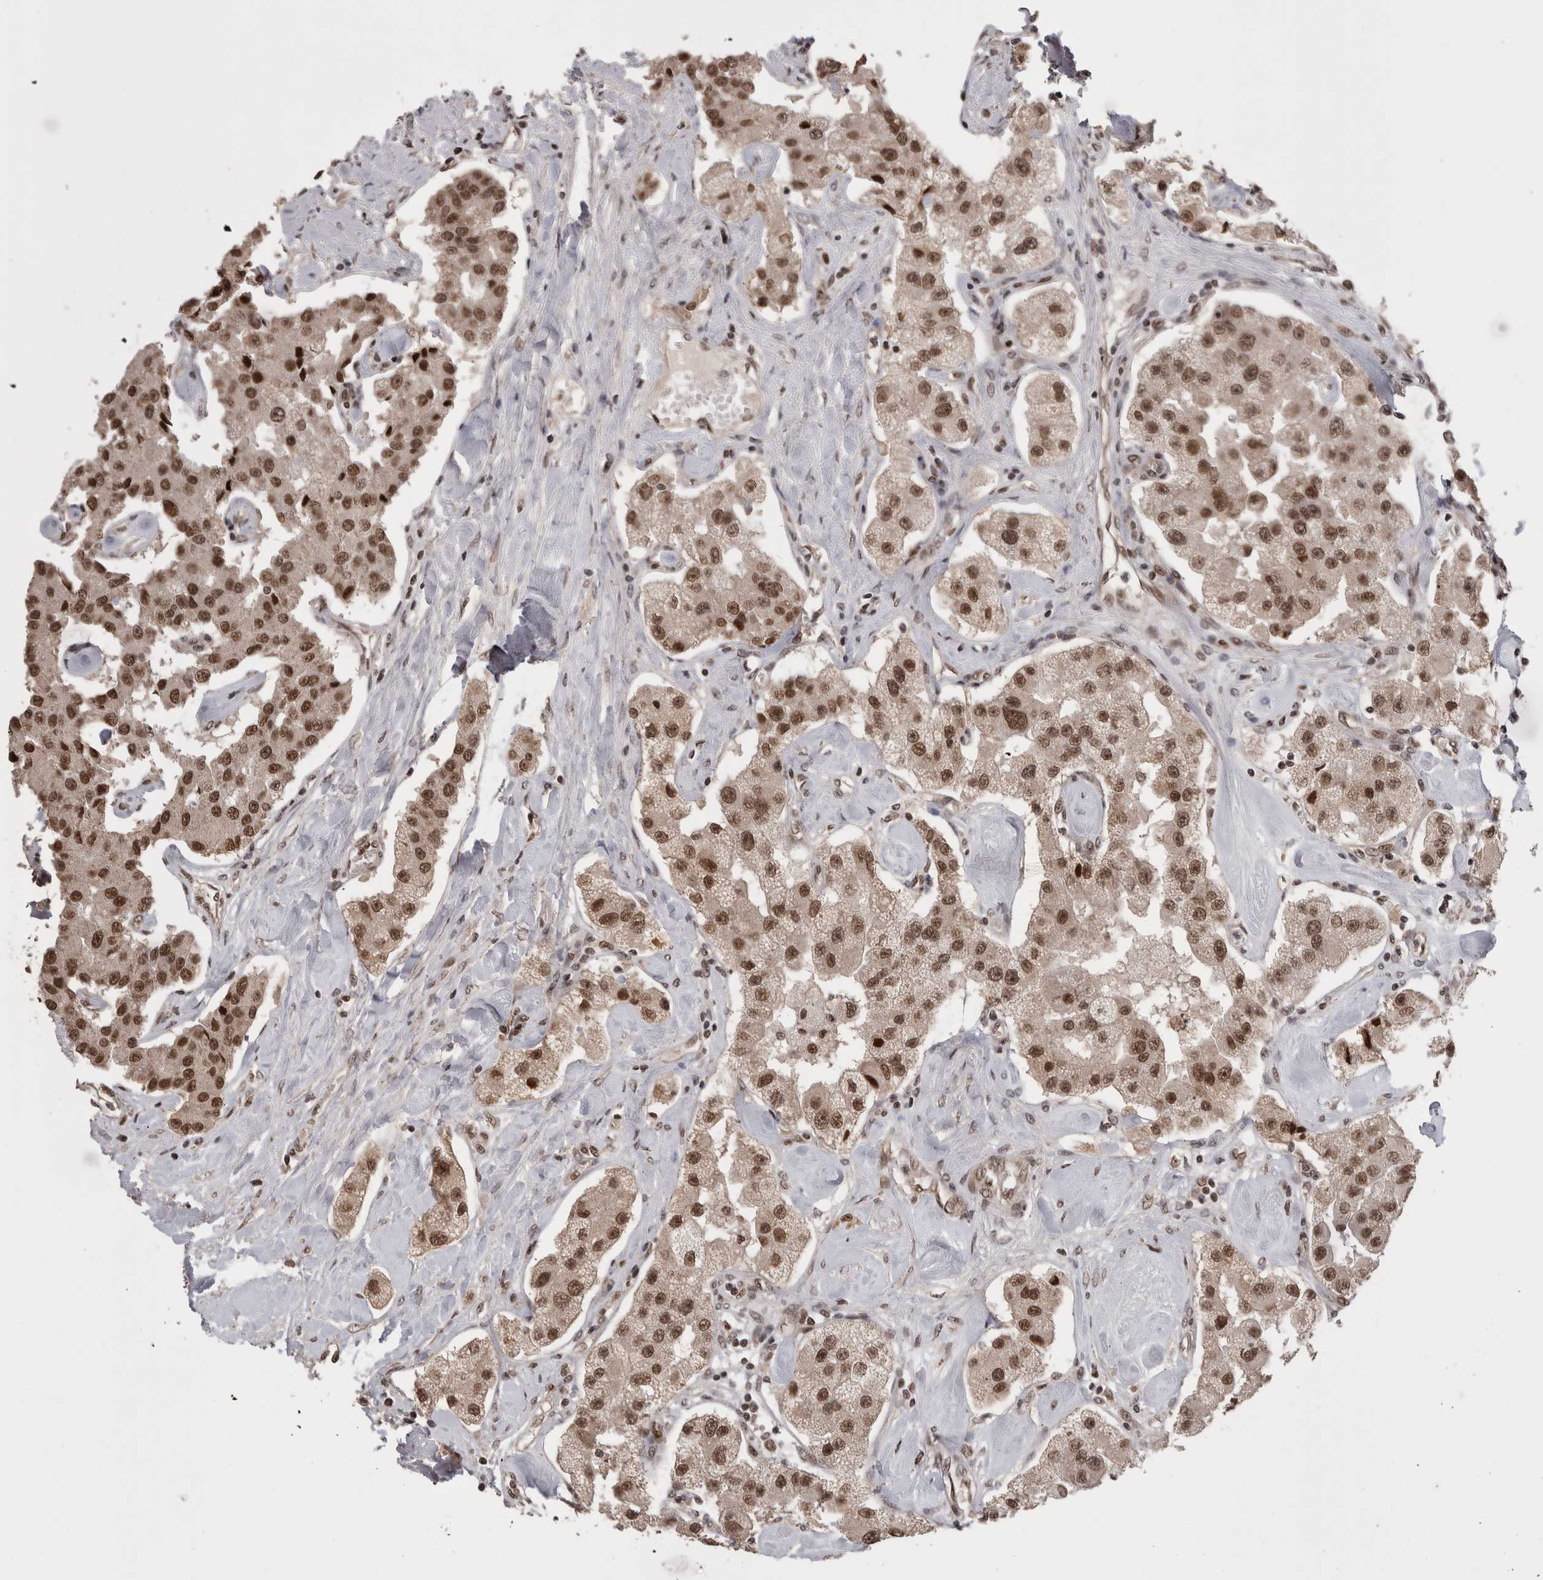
{"staining": {"intensity": "moderate", "quantity": ">75%", "location": "nuclear"}, "tissue": "carcinoid", "cell_type": "Tumor cells", "image_type": "cancer", "snomed": [{"axis": "morphology", "description": "Carcinoid, malignant, NOS"}, {"axis": "topography", "description": "Pancreas"}], "caption": "This image shows immunohistochemistry staining of carcinoid, with medium moderate nuclear expression in about >75% of tumor cells.", "gene": "CPSF2", "patient": {"sex": "male", "age": 41}}